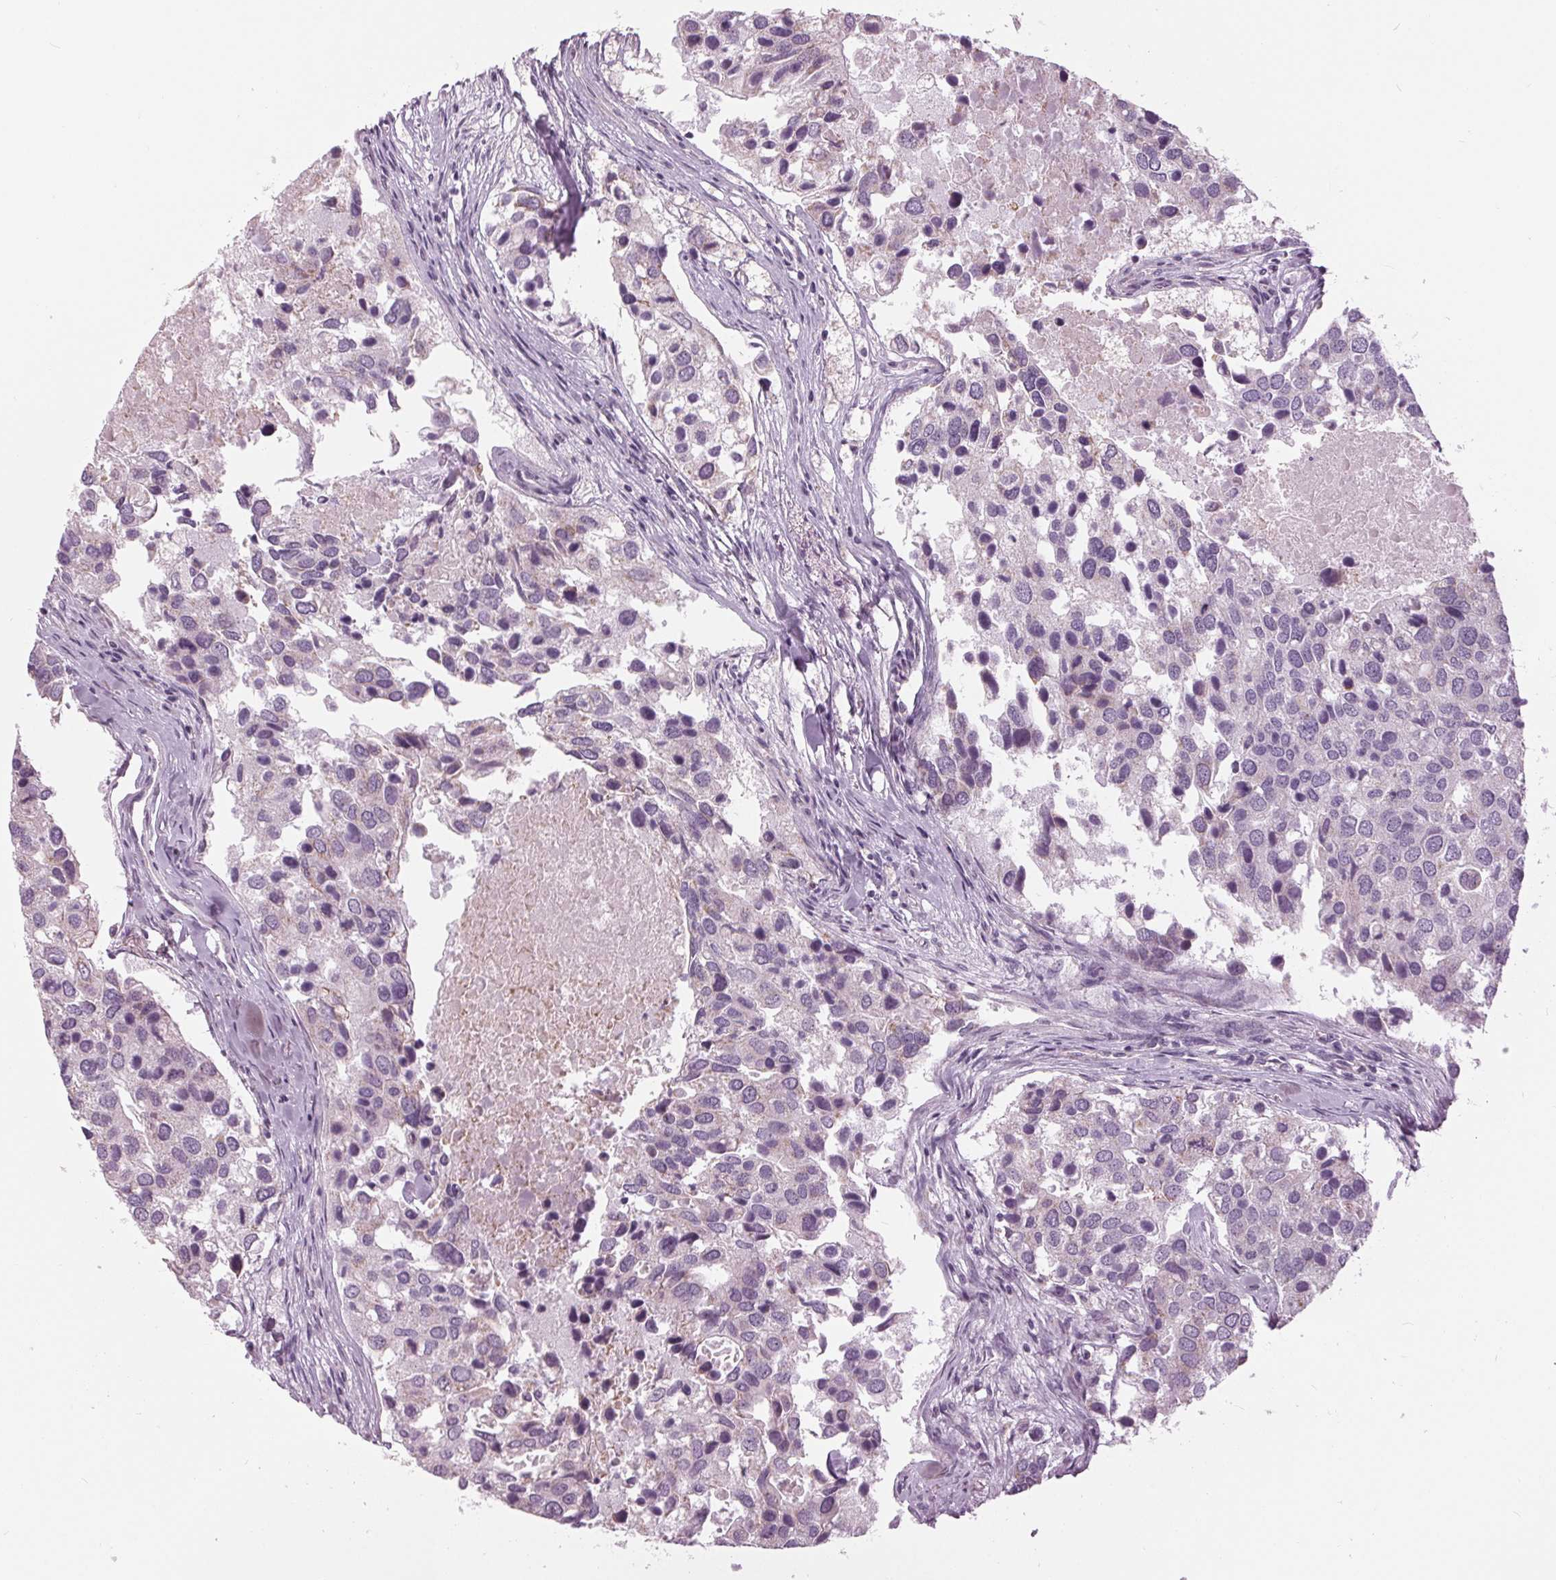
{"staining": {"intensity": "negative", "quantity": "none", "location": "none"}, "tissue": "breast cancer", "cell_type": "Tumor cells", "image_type": "cancer", "snomed": [{"axis": "morphology", "description": "Duct carcinoma"}, {"axis": "topography", "description": "Breast"}], "caption": "The immunohistochemistry (IHC) image has no significant positivity in tumor cells of breast cancer (invasive ductal carcinoma) tissue. (Immunohistochemistry, brightfield microscopy, high magnification).", "gene": "SAMD4A", "patient": {"sex": "female", "age": 83}}